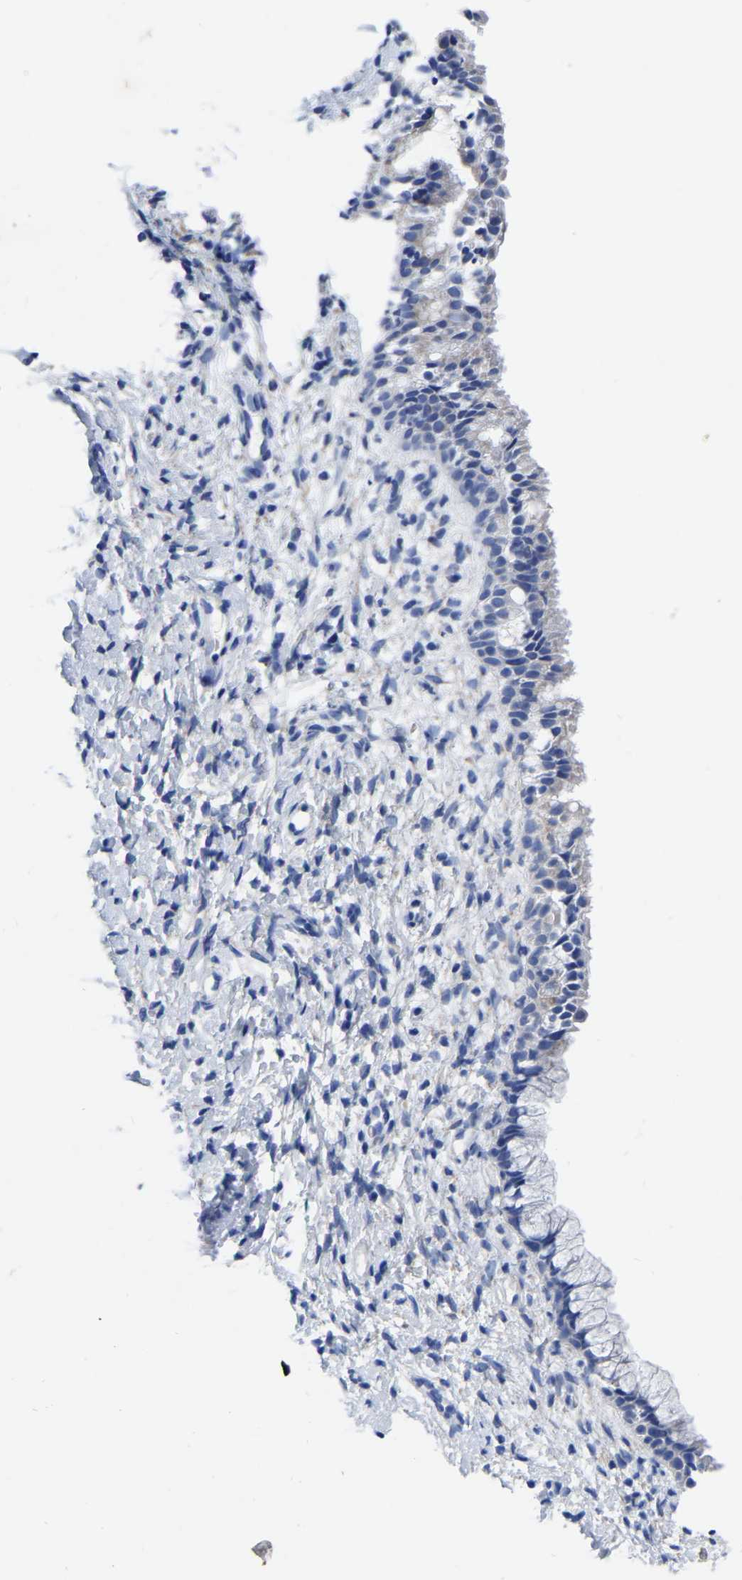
{"staining": {"intensity": "negative", "quantity": "none", "location": "none"}, "tissue": "cervix", "cell_type": "Glandular cells", "image_type": "normal", "snomed": [{"axis": "morphology", "description": "Normal tissue, NOS"}, {"axis": "topography", "description": "Cervix"}], "caption": "The immunohistochemistry micrograph has no significant staining in glandular cells of cervix.", "gene": "GDF3", "patient": {"sex": "female", "age": 72}}